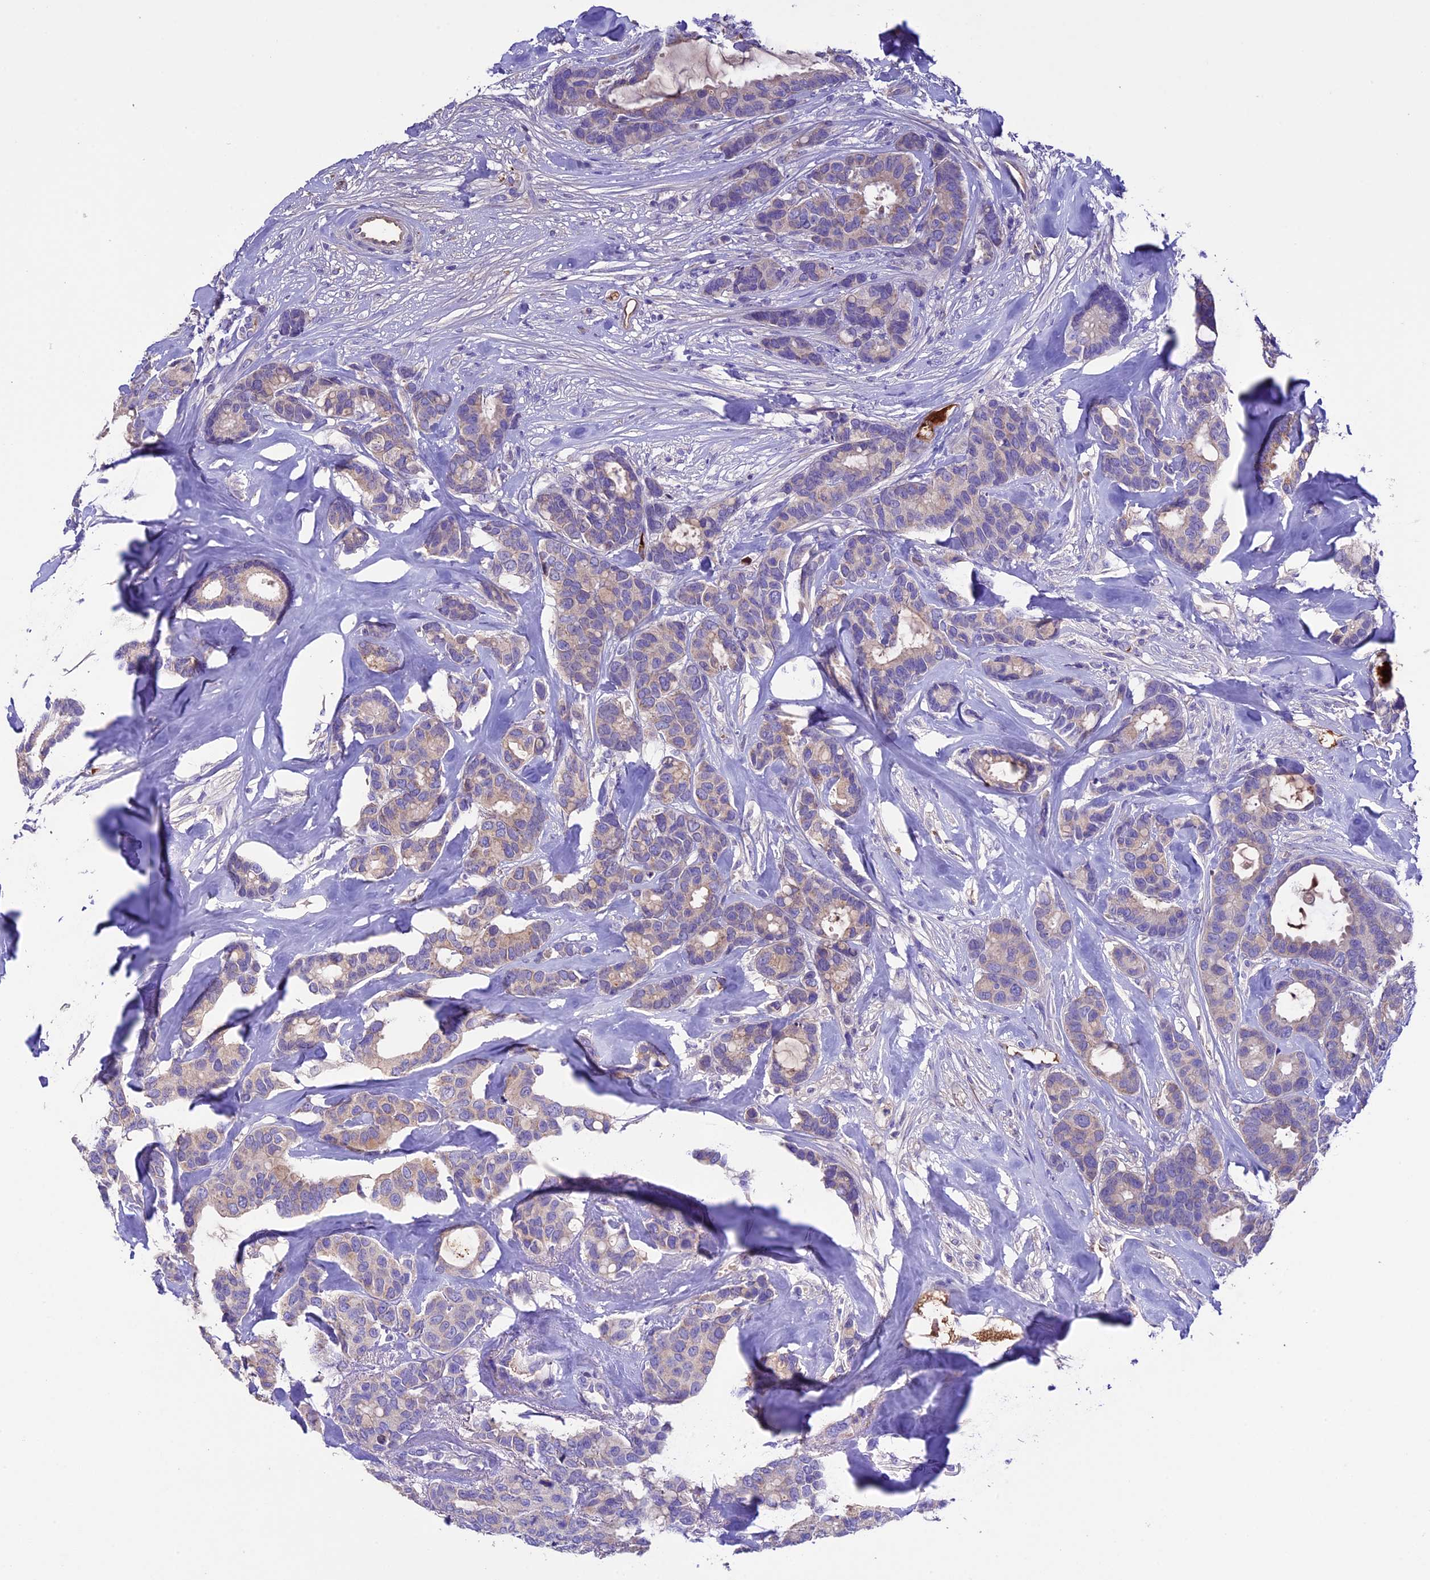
{"staining": {"intensity": "weak", "quantity": ">75%", "location": "cytoplasmic/membranous"}, "tissue": "breast cancer", "cell_type": "Tumor cells", "image_type": "cancer", "snomed": [{"axis": "morphology", "description": "Duct carcinoma"}, {"axis": "topography", "description": "Breast"}], "caption": "Immunohistochemistry (IHC) of breast infiltrating ductal carcinoma displays low levels of weak cytoplasmic/membranous staining in approximately >75% of tumor cells. Immunohistochemistry (IHC) stains the protein of interest in brown and the nuclei are stained blue.", "gene": "TCP11L2", "patient": {"sex": "female", "age": 87}}